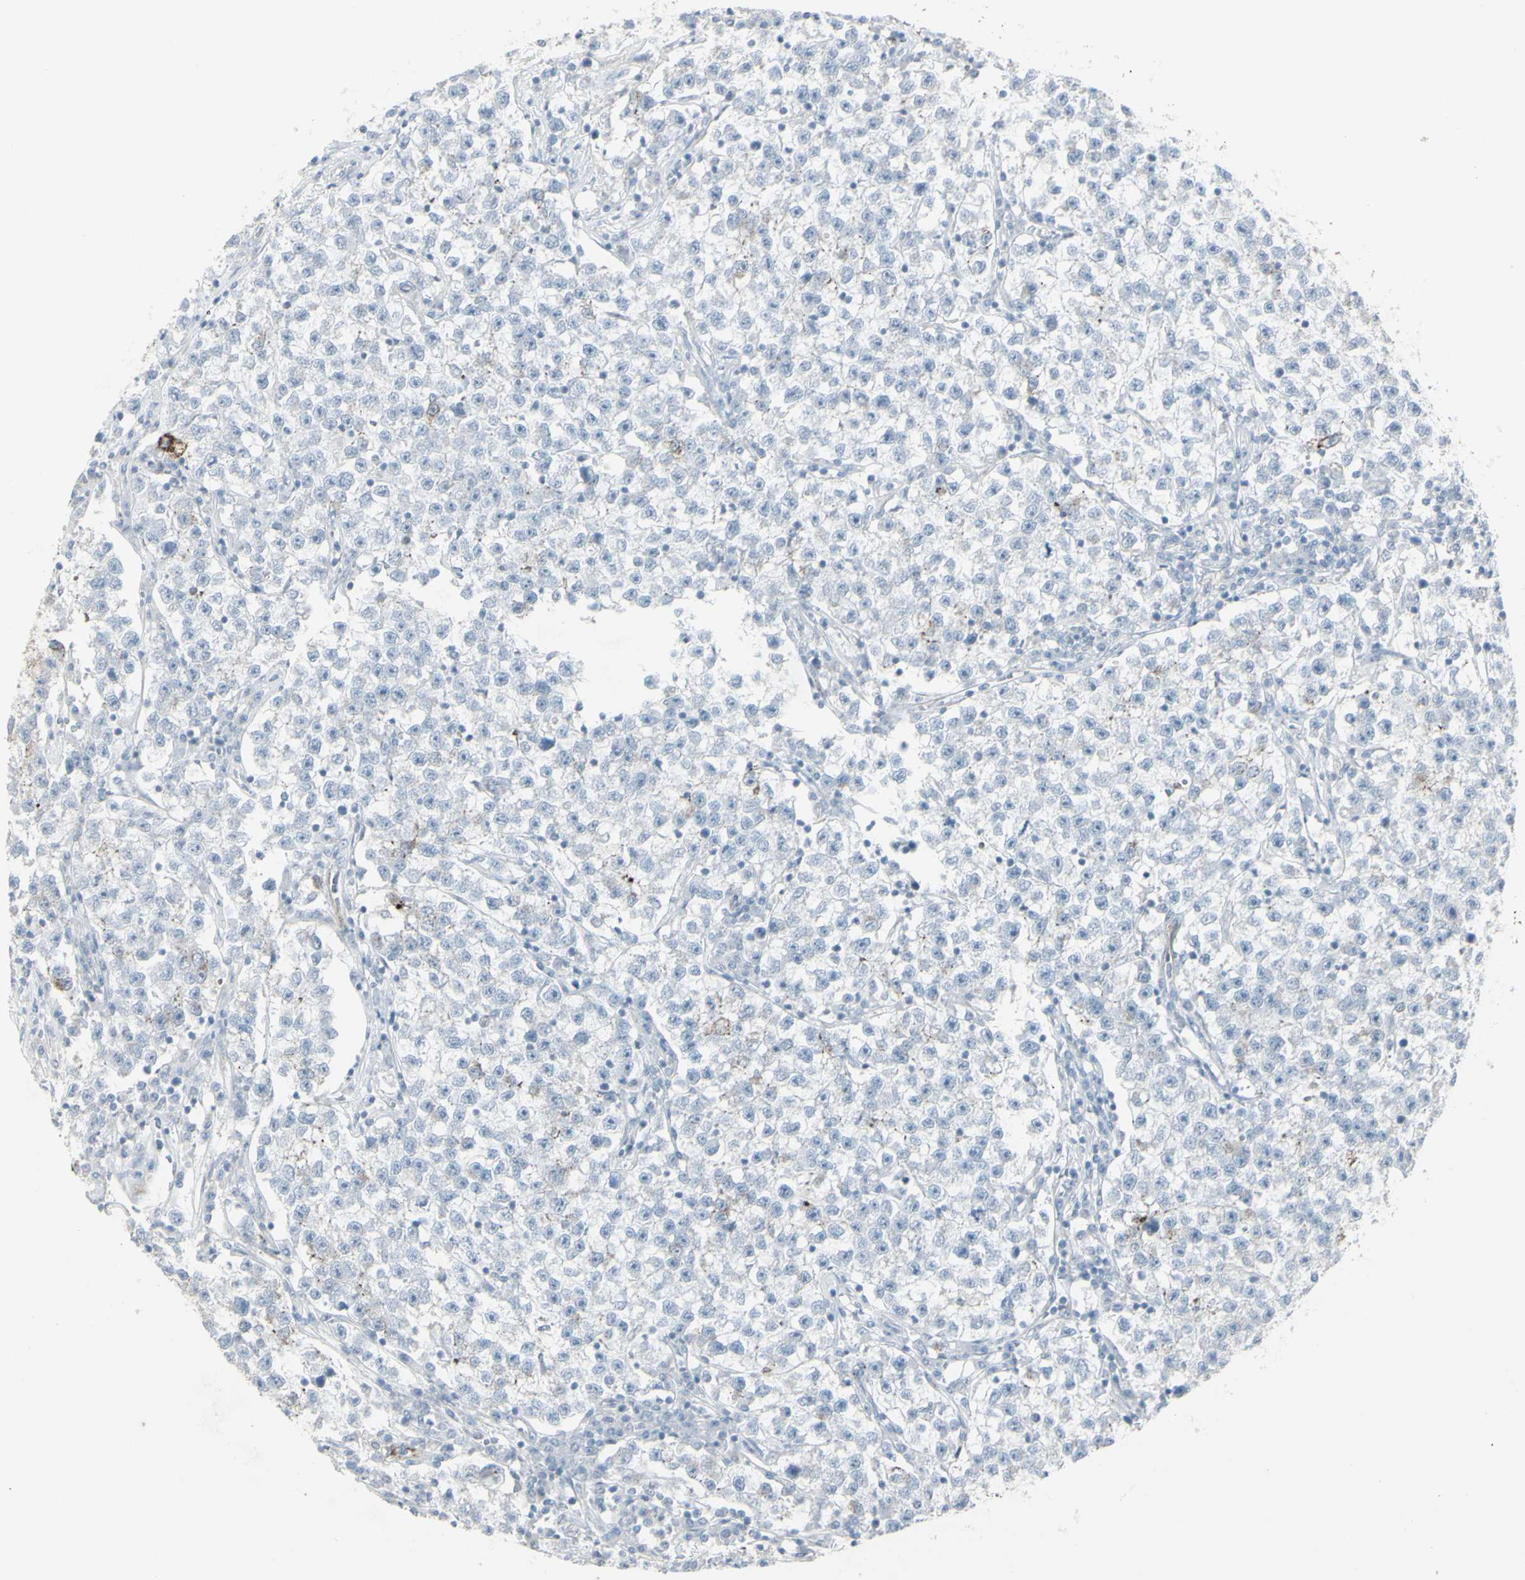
{"staining": {"intensity": "negative", "quantity": "none", "location": "none"}, "tissue": "testis cancer", "cell_type": "Tumor cells", "image_type": "cancer", "snomed": [{"axis": "morphology", "description": "Seminoma, NOS"}, {"axis": "topography", "description": "Testis"}], "caption": "Tumor cells show no significant positivity in seminoma (testis).", "gene": "GJA1", "patient": {"sex": "male", "age": 22}}